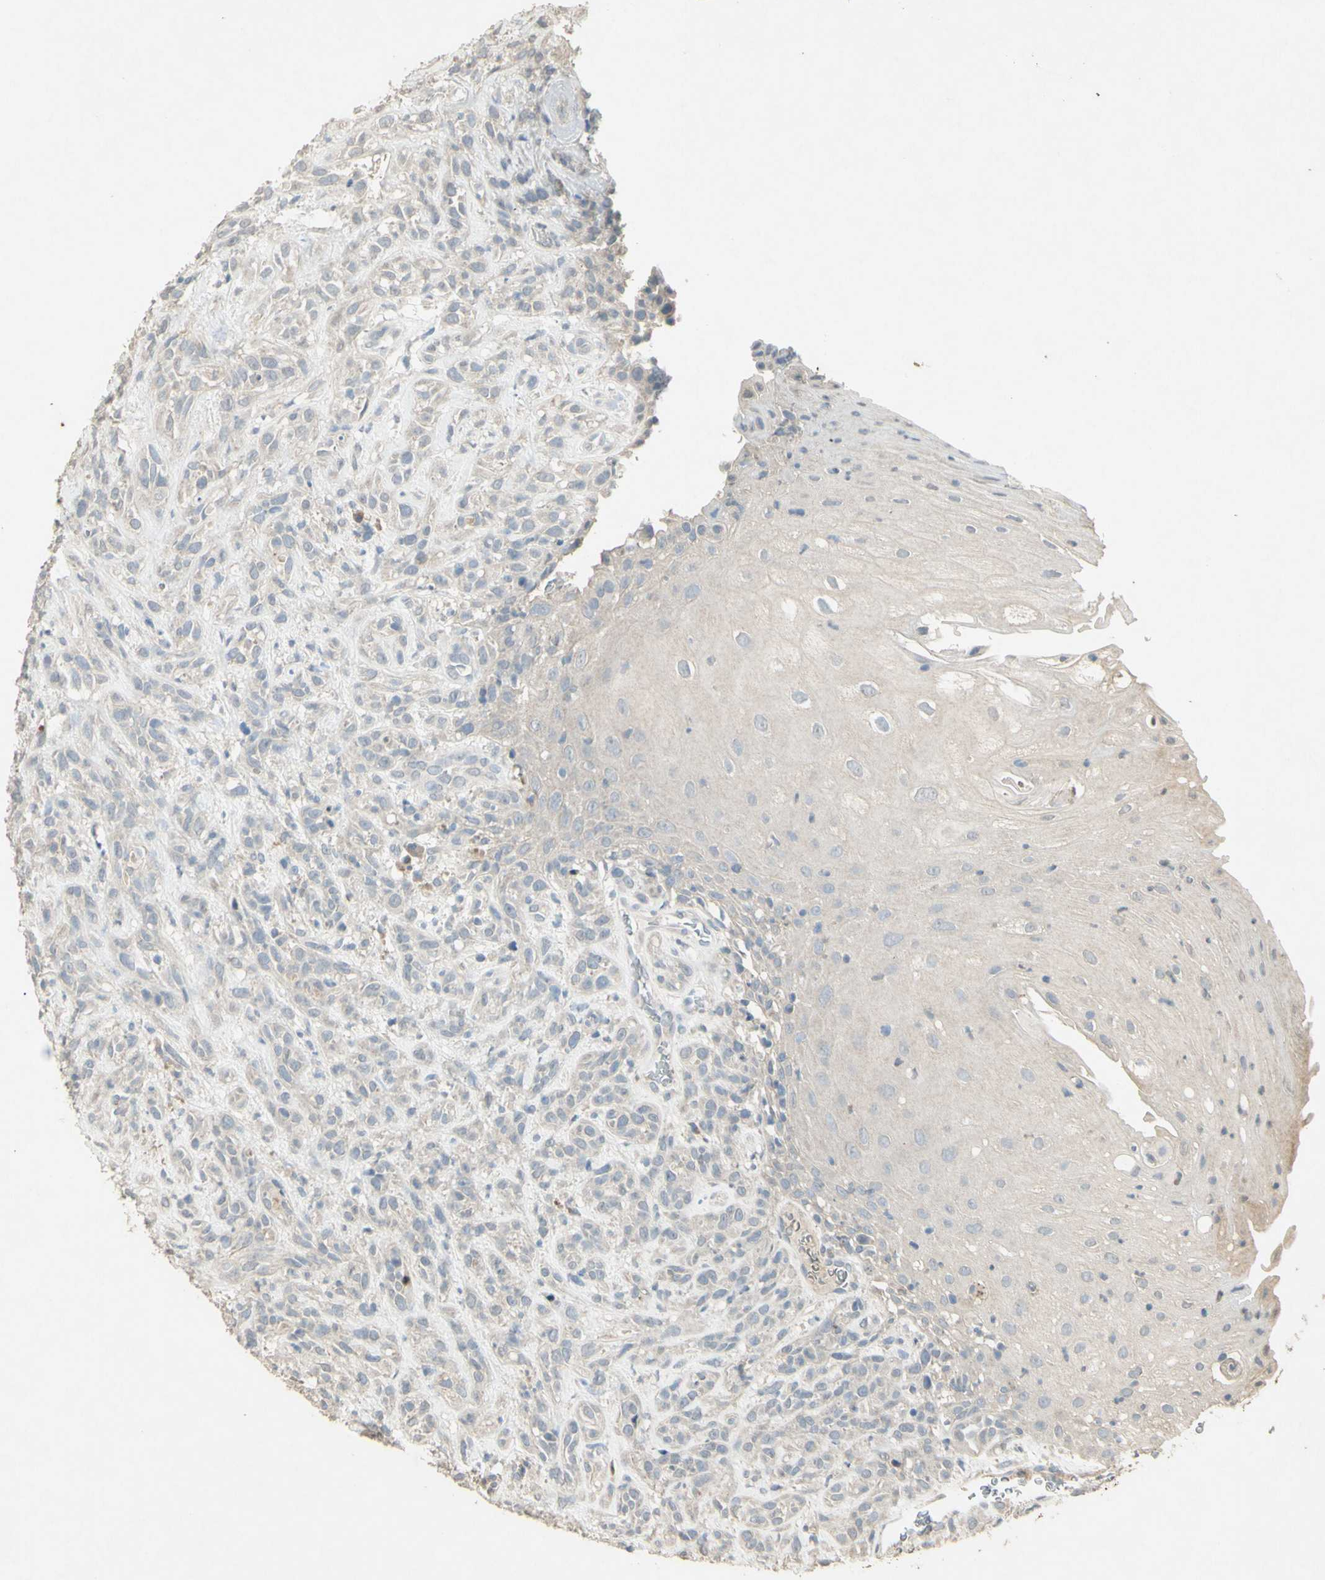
{"staining": {"intensity": "negative", "quantity": "none", "location": "none"}, "tissue": "head and neck cancer", "cell_type": "Tumor cells", "image_type": "cancer", "snomed": [{"axis": "morphology", "description": "Normal tissue, NOS"}, {"axis": "morphology", "description": "Squamous cell carcinoma, NOS"}, {"axis": "topography", "description": "Cartilage tissue"}, {"axis": "topography", "description": "Head-Neck"}], "caption": "This is an IHC photomicrograph of human squamous cell carcinoma (head and neck). There is no positivity in tumor cells.", "gene": "TIMM21", "patient": {"sex": "male", "age": 62}}